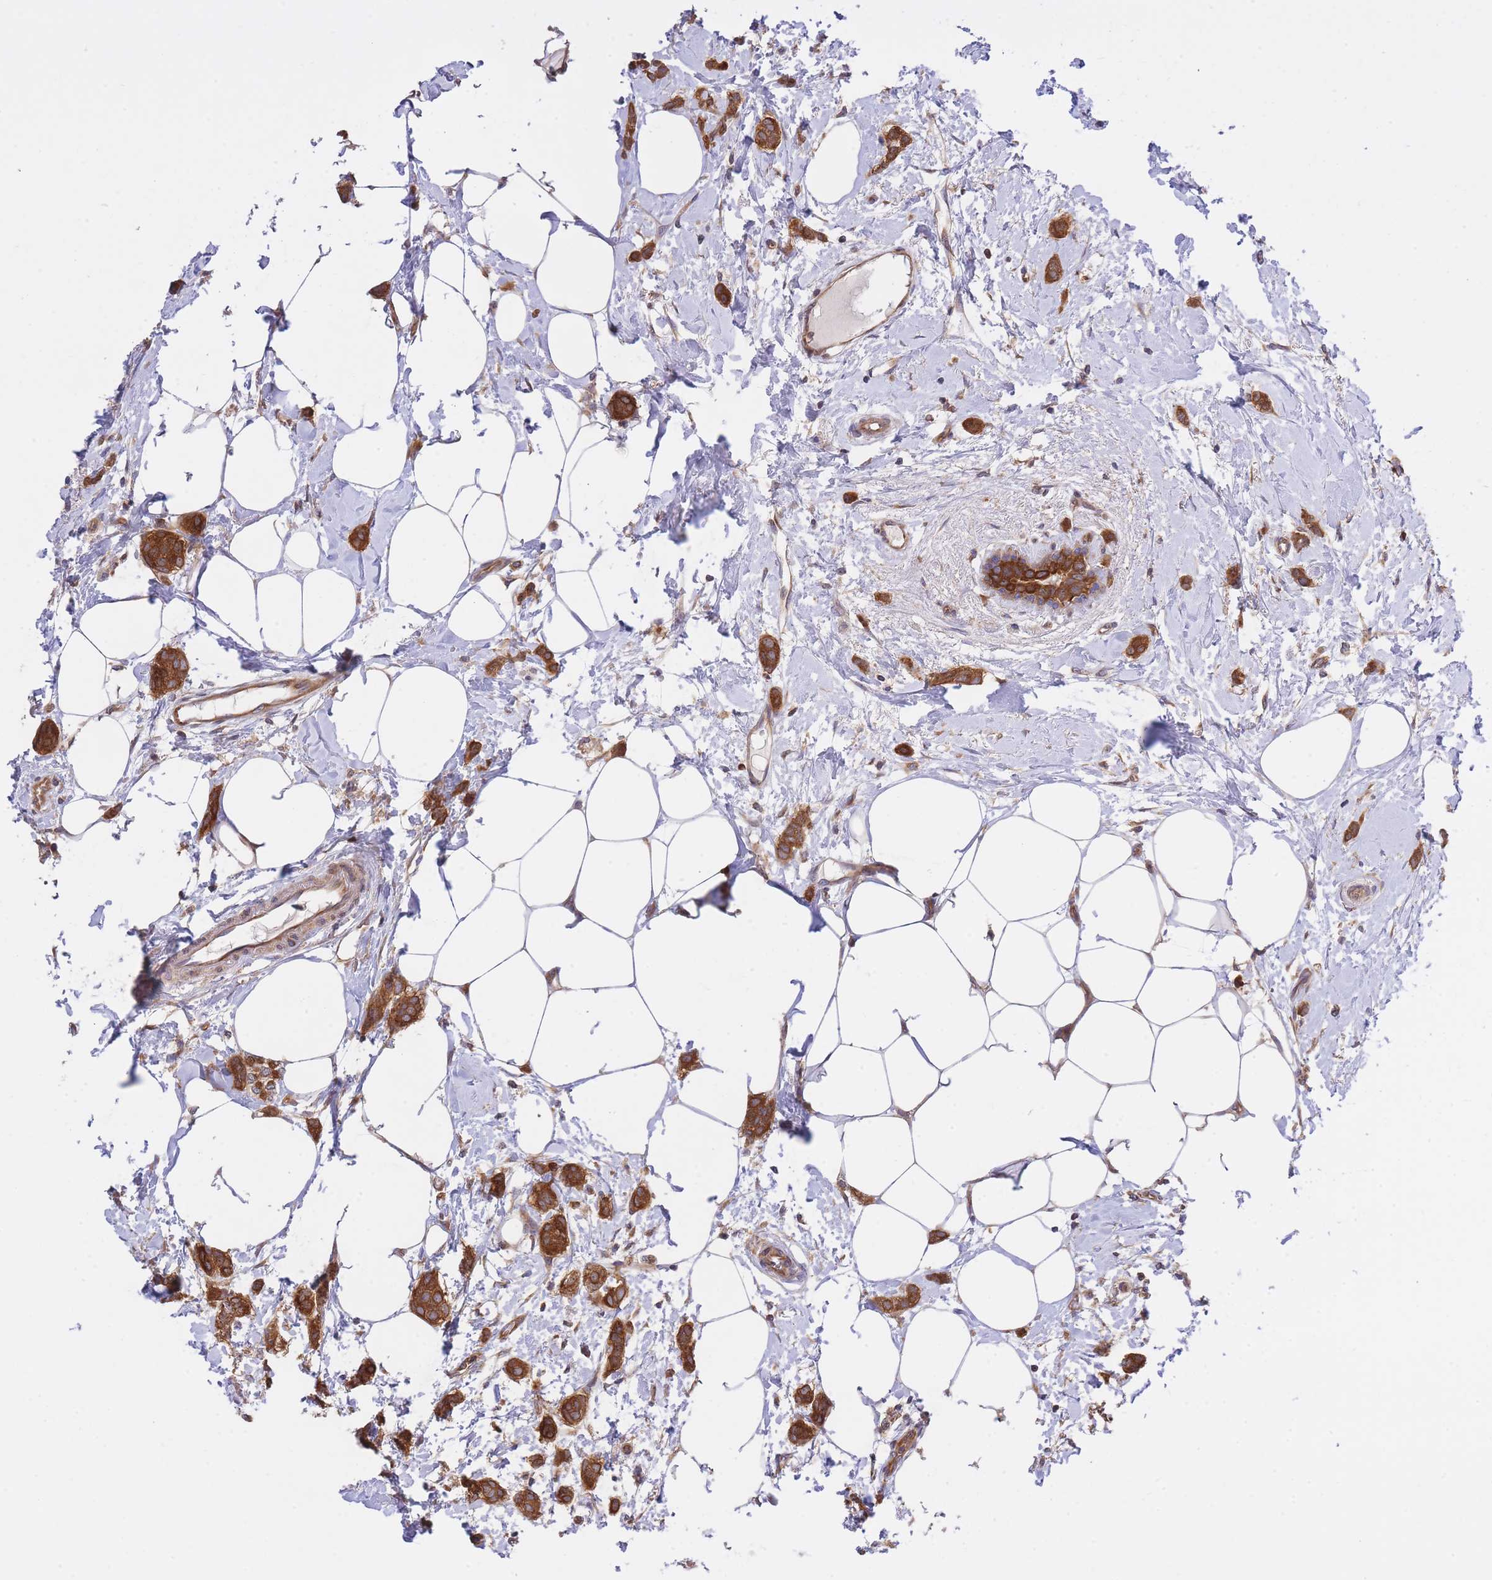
{"staining": {"intensity": "strong", "quantity": ">75%", "location": "cytoplasmic/membranous"}, "tissue": "breast cancer", "cell_type": "Tumor cells", "image_type": "cancer", "snomed": [{"axis": "morphology", "description": "Duct carcinoma"}, {"axis": "topography", "description": "Breast"}], "caption": "Tumor cells exhibit high levels of strong cytoplasmic/membranous expression in approximately >75% of cells in breast cancer (intraductal carcinoma). (Stains: DAB (3,3'-diaminobenzidine) in brown, nuclei in blue, Microscopy: brightfield microscopy at high magnification).", "gene": "EIF2B2", "patient": {"sex": "female", "age": 72}}